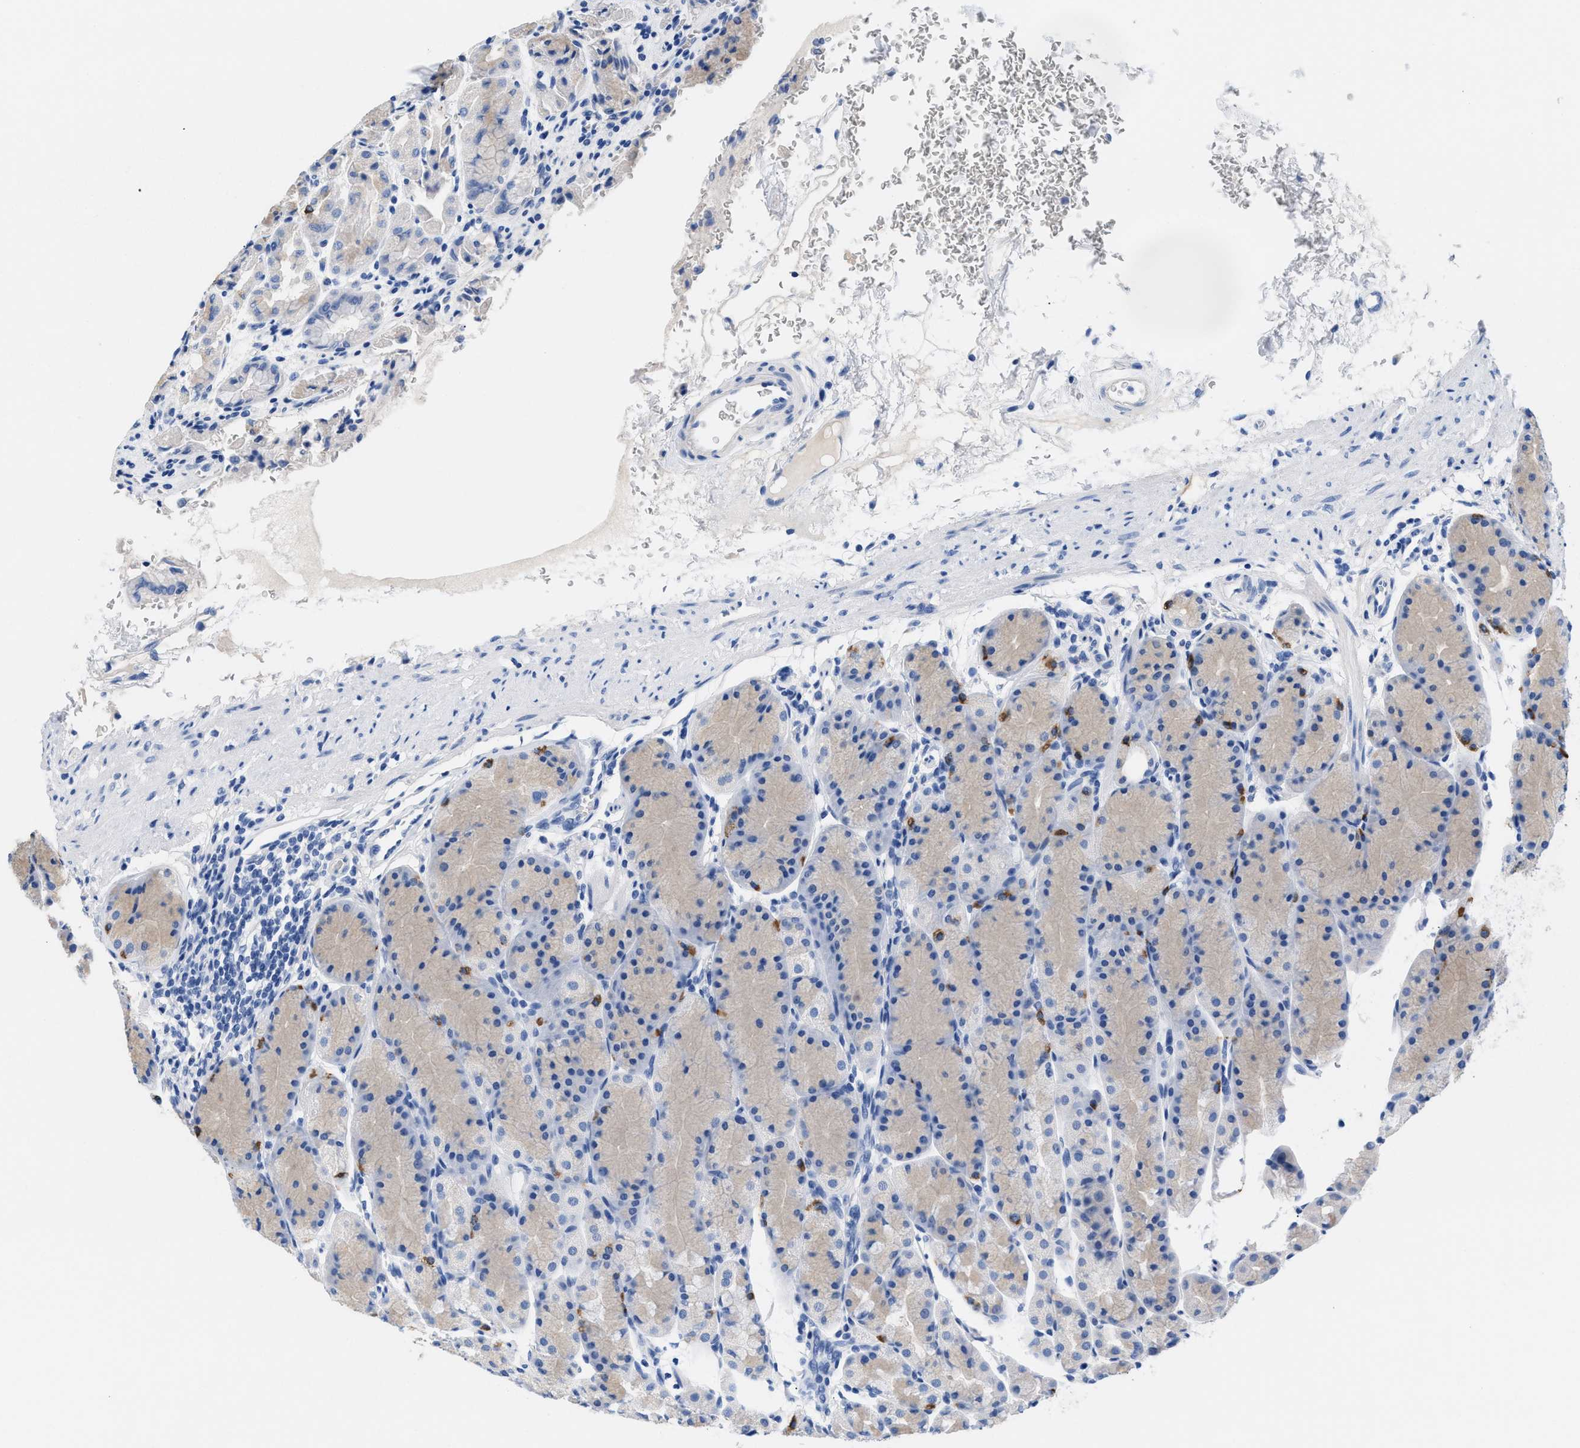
{"staining": {"intensity": "moderate", "quantity": "<25%", "location": "cytoplasmic/membranous"}, "tissue": "stomach", "cell_type": "Glandular cells", "image_type": "normal", "snomed": [{"axis": "morphology", "description": "Normal tissue, NOS"}, {"axis": "topography", "description": "Stomach"}], "caption": "A high-resolution micrograph shows immunohistochemistry (IHC) staining of normal stomach, which exhibits moderate cytoplasmic/membranous expression in approximately <25% of glandular cells. Using DAB (3,3'-diaminobenzidine) (brown) and hematoxylin (blue) stains, captured at high magnification using brightfield microscopy.", "gene": "SLFN13", "patient": {"sex": "male", "age": 42}}